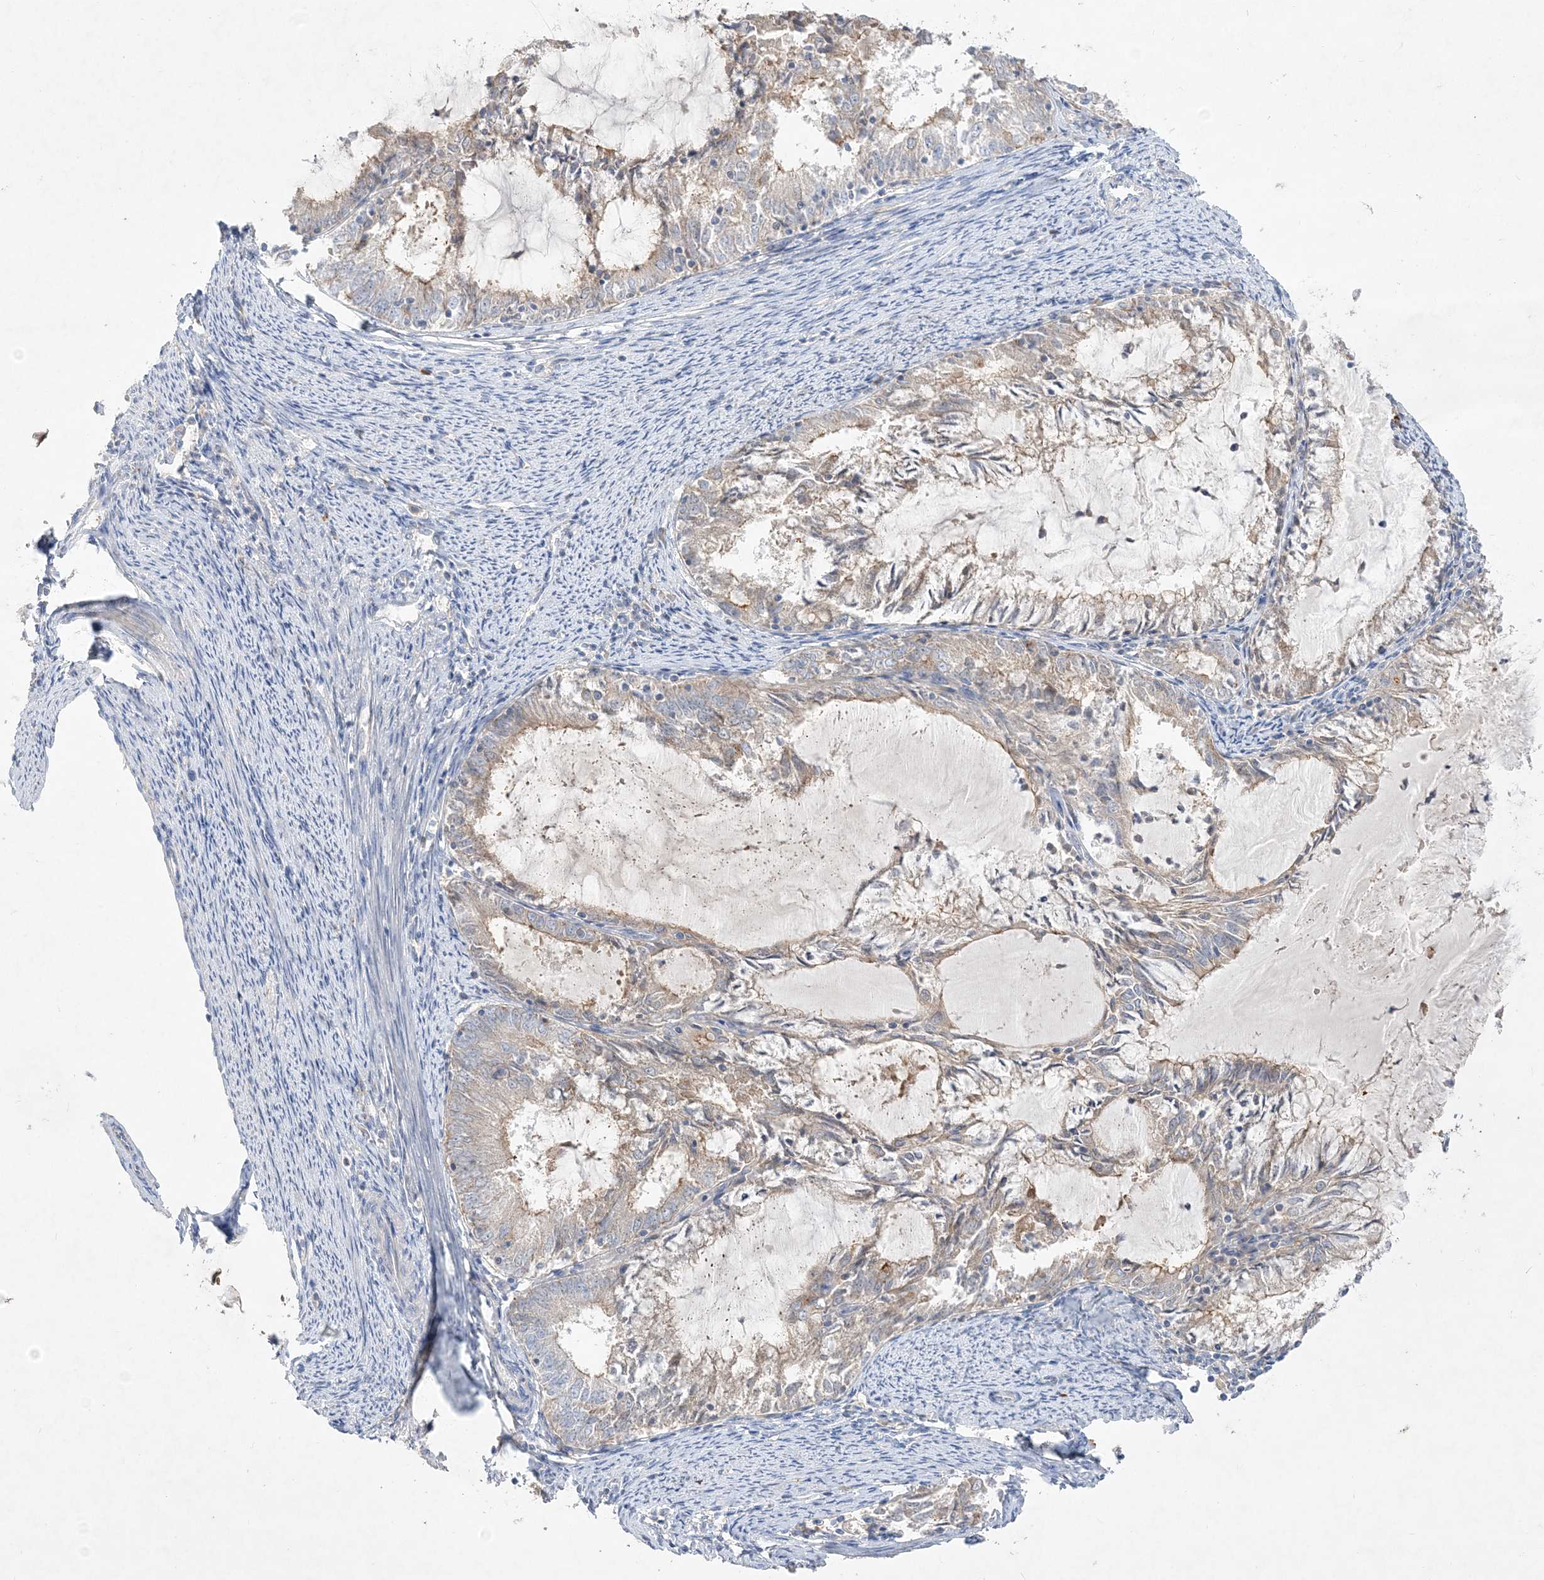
{"staining": {"intensity": "weak", "quantity": "25%-75%", "location": "cytoplasmic/membranous"}, "tissue": "endometrial cancer", "cell_type": "Tumor cells", "image_type": "cancer", "snomed": [{"axis": "morphology", "description": "Adenocarcinoma, NOS"}, {"axis": "topography", "description": "Endometrium"}], "caption": "Immunohistochemical staining of human endometrial cancer (adenocarcinoma) reveals weak cytoplasmic/membranous protein expression in approximately 25%-75% of tumor cells.", "gene": "ADCK2", "patient": {"sex": "female", "age": 57}}